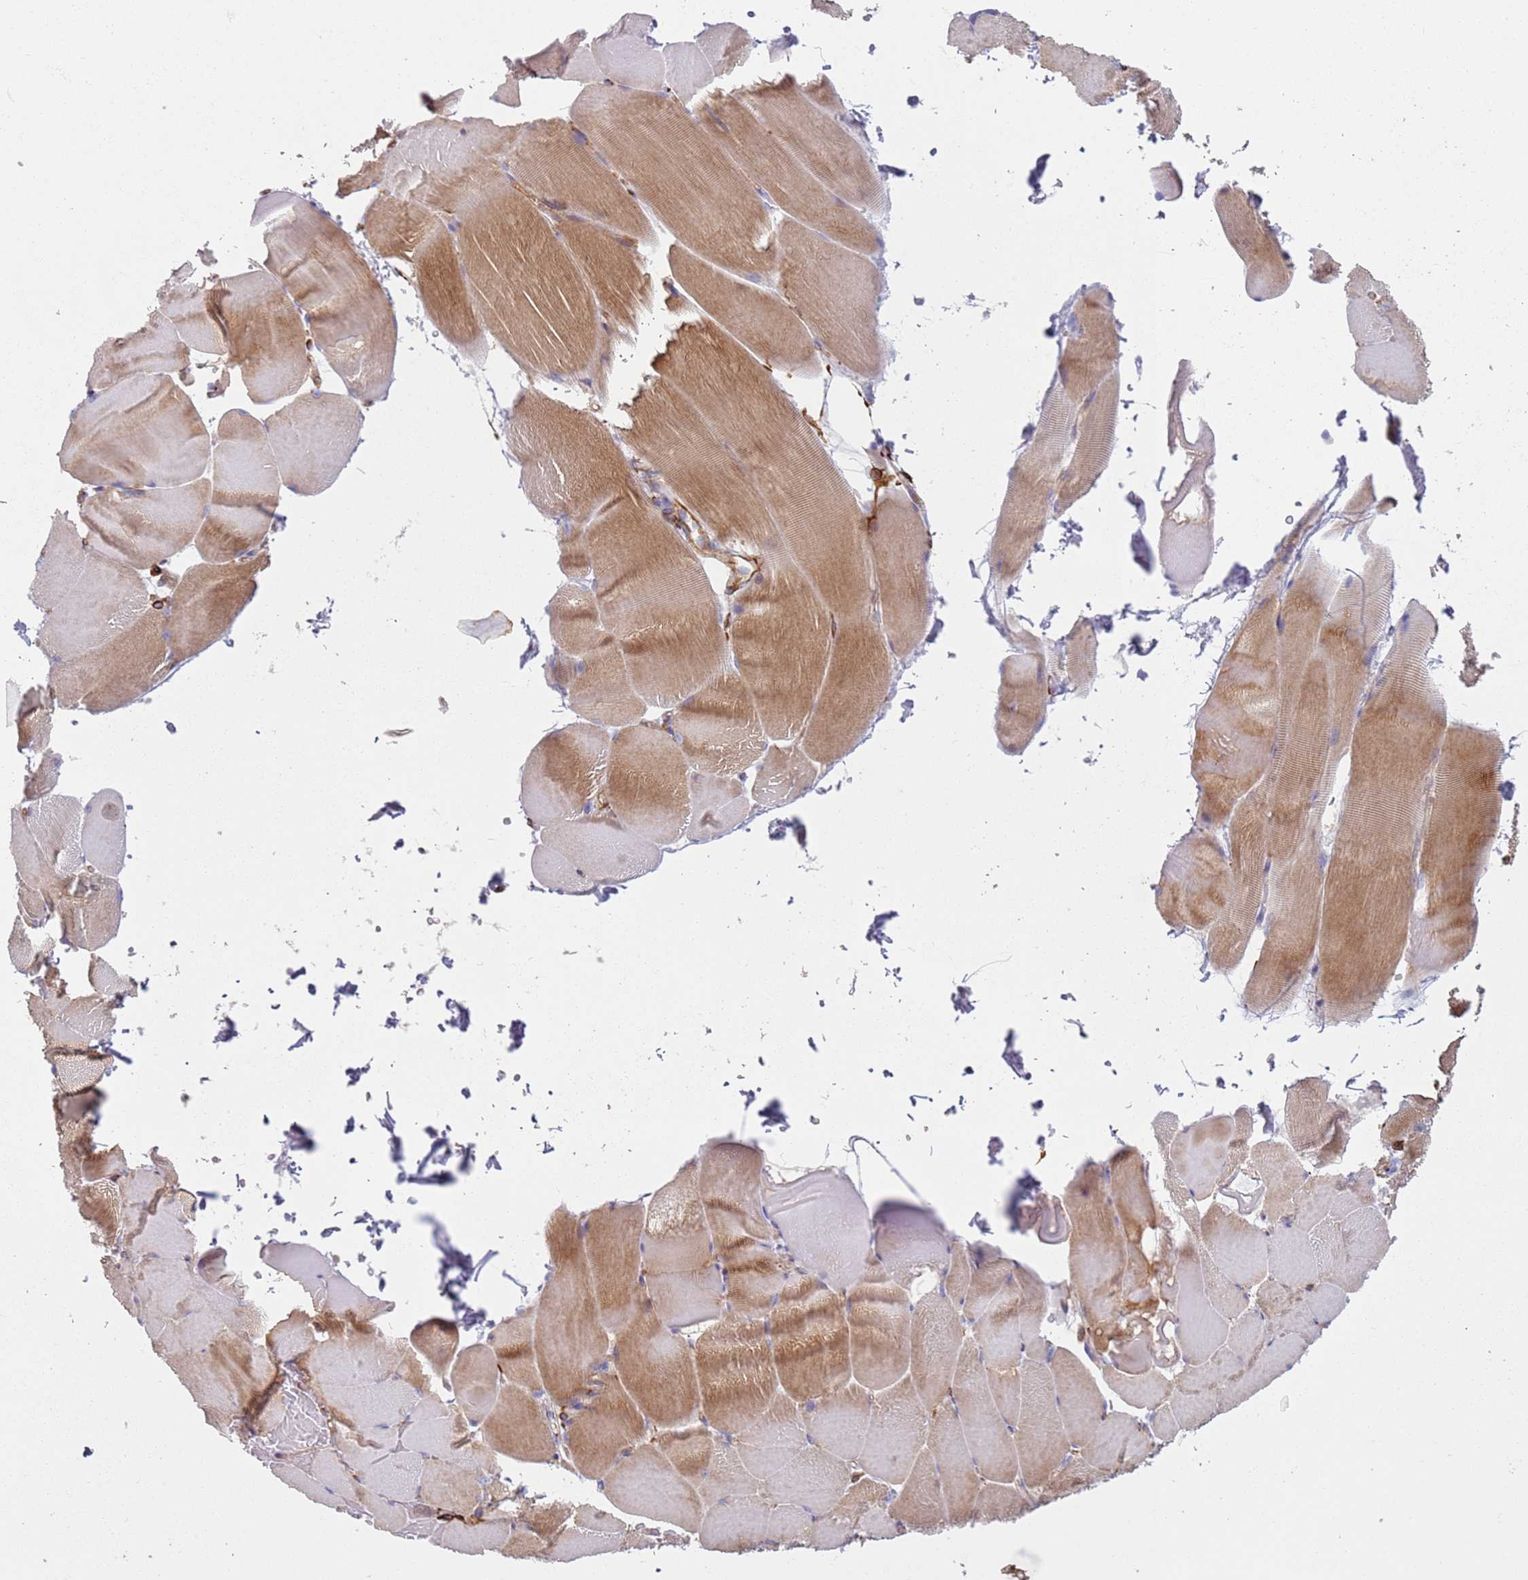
{"staining": {"intensity": "moderate", "quantity": ">75%", "location": "cytoplasmic/membranous"}, "tissue": "skeletal muscle", "cell_type": "Myocytes", "image_type": "normal", "snomed": [{"axis": "morphology", "description": "Normal tissue, NOS"}, {"axis": "topography", "description": "Skeletal muscle"}, {"axis": "topography", "description": "Parathyroid gland"}], "caption": "Protein expression analysis of normal human skeletal muscle reveals moderate cytoplasmic/membranous staining in about >75% of myocytes.", "gene": "SNAPIN", "patient": {"sex": "female", "age": 37}}